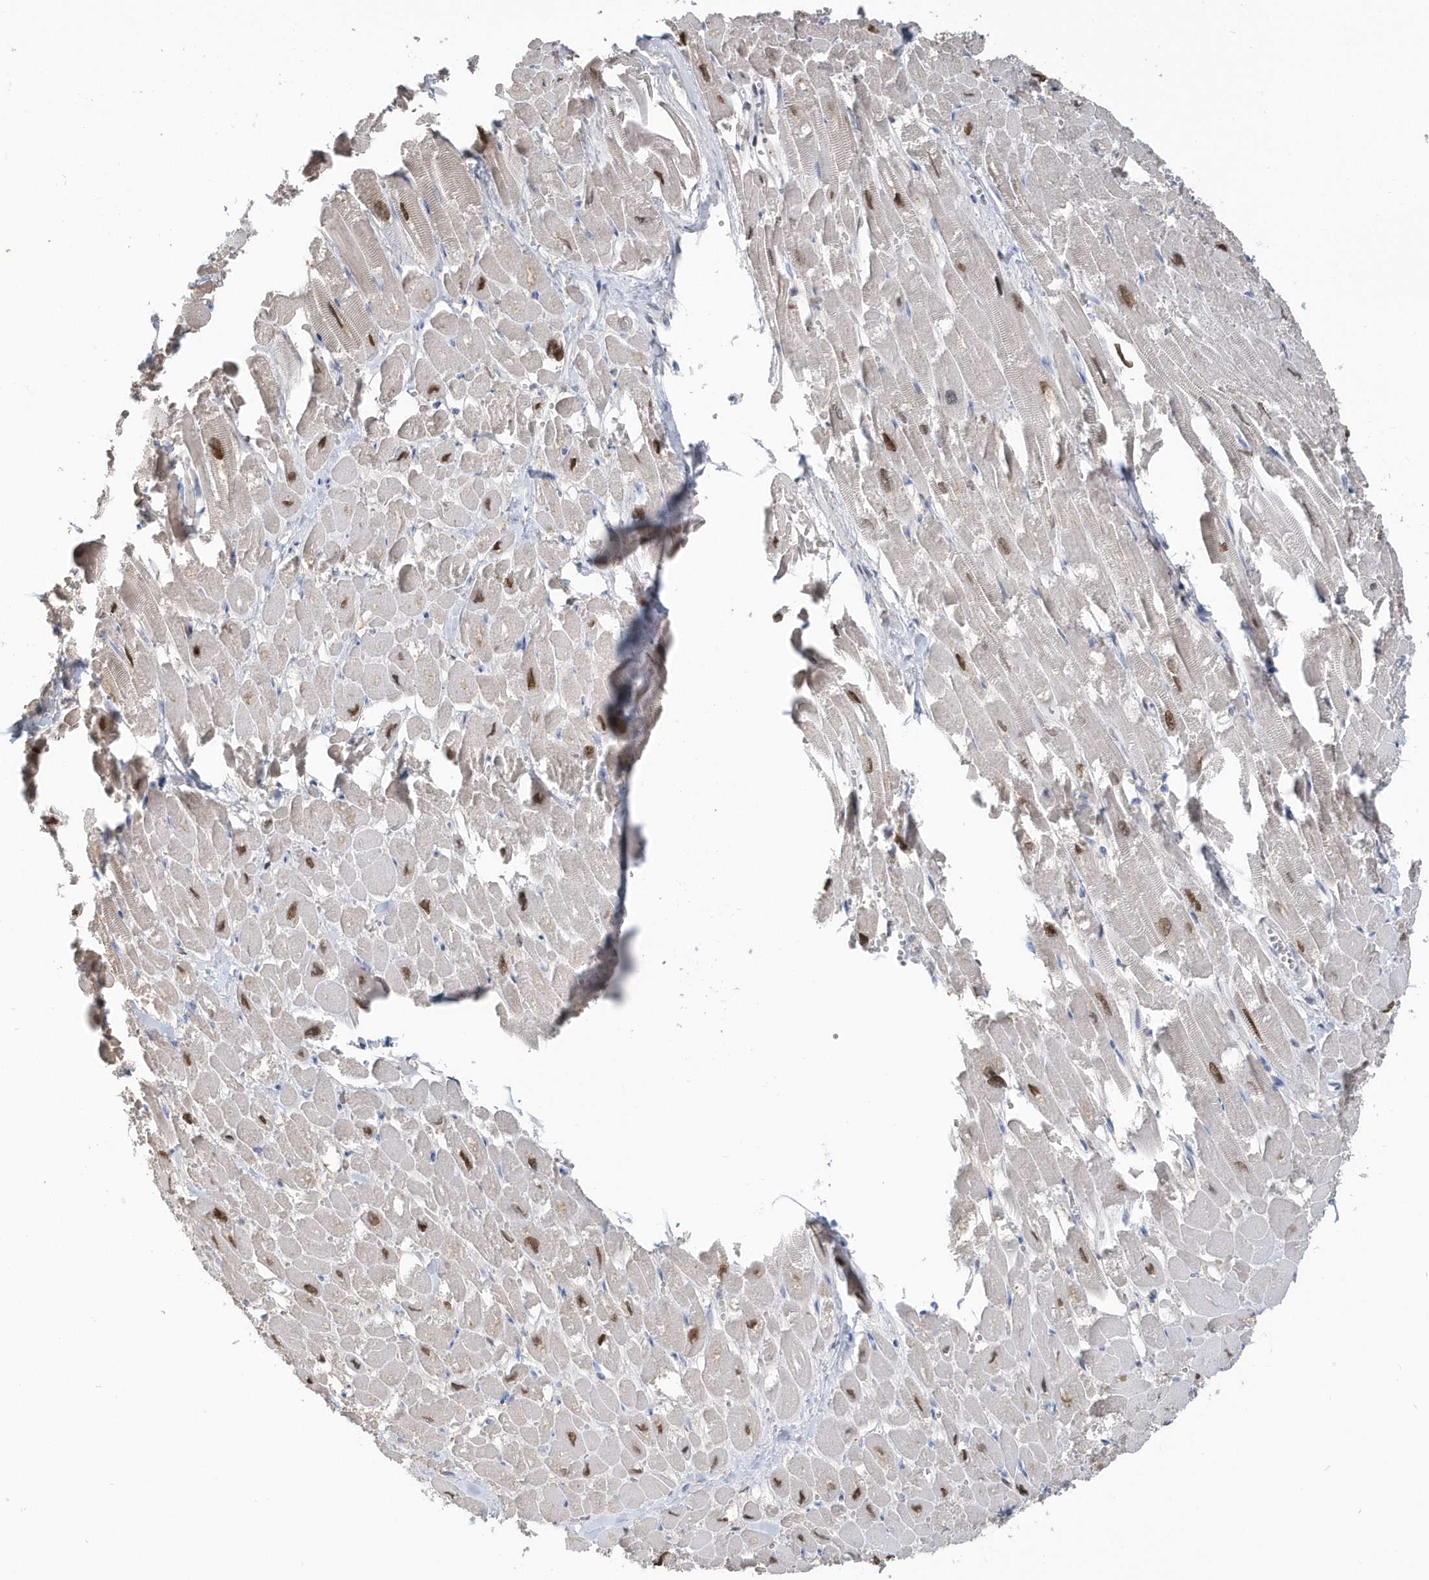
{"staining": {"intensity": "moderate", "quantity": "25%-75%", "location": "nuclear"}, "tissue": "heart muscle", "cell_type": "Cardiomyocytes", "image_type": "normal", "snomed": [{"axis": "morphology", "description": "Normal tissue, NOS"}, {"axis": "topography", "description": "Heart"}], "caption": "A photomicrograph of heart muscle stained for a protein displays moderate nuclear brown staining in cardiomyocytes.", "gene": "MACROH2A2", "patient": {"sex": "male", "age": 54}}